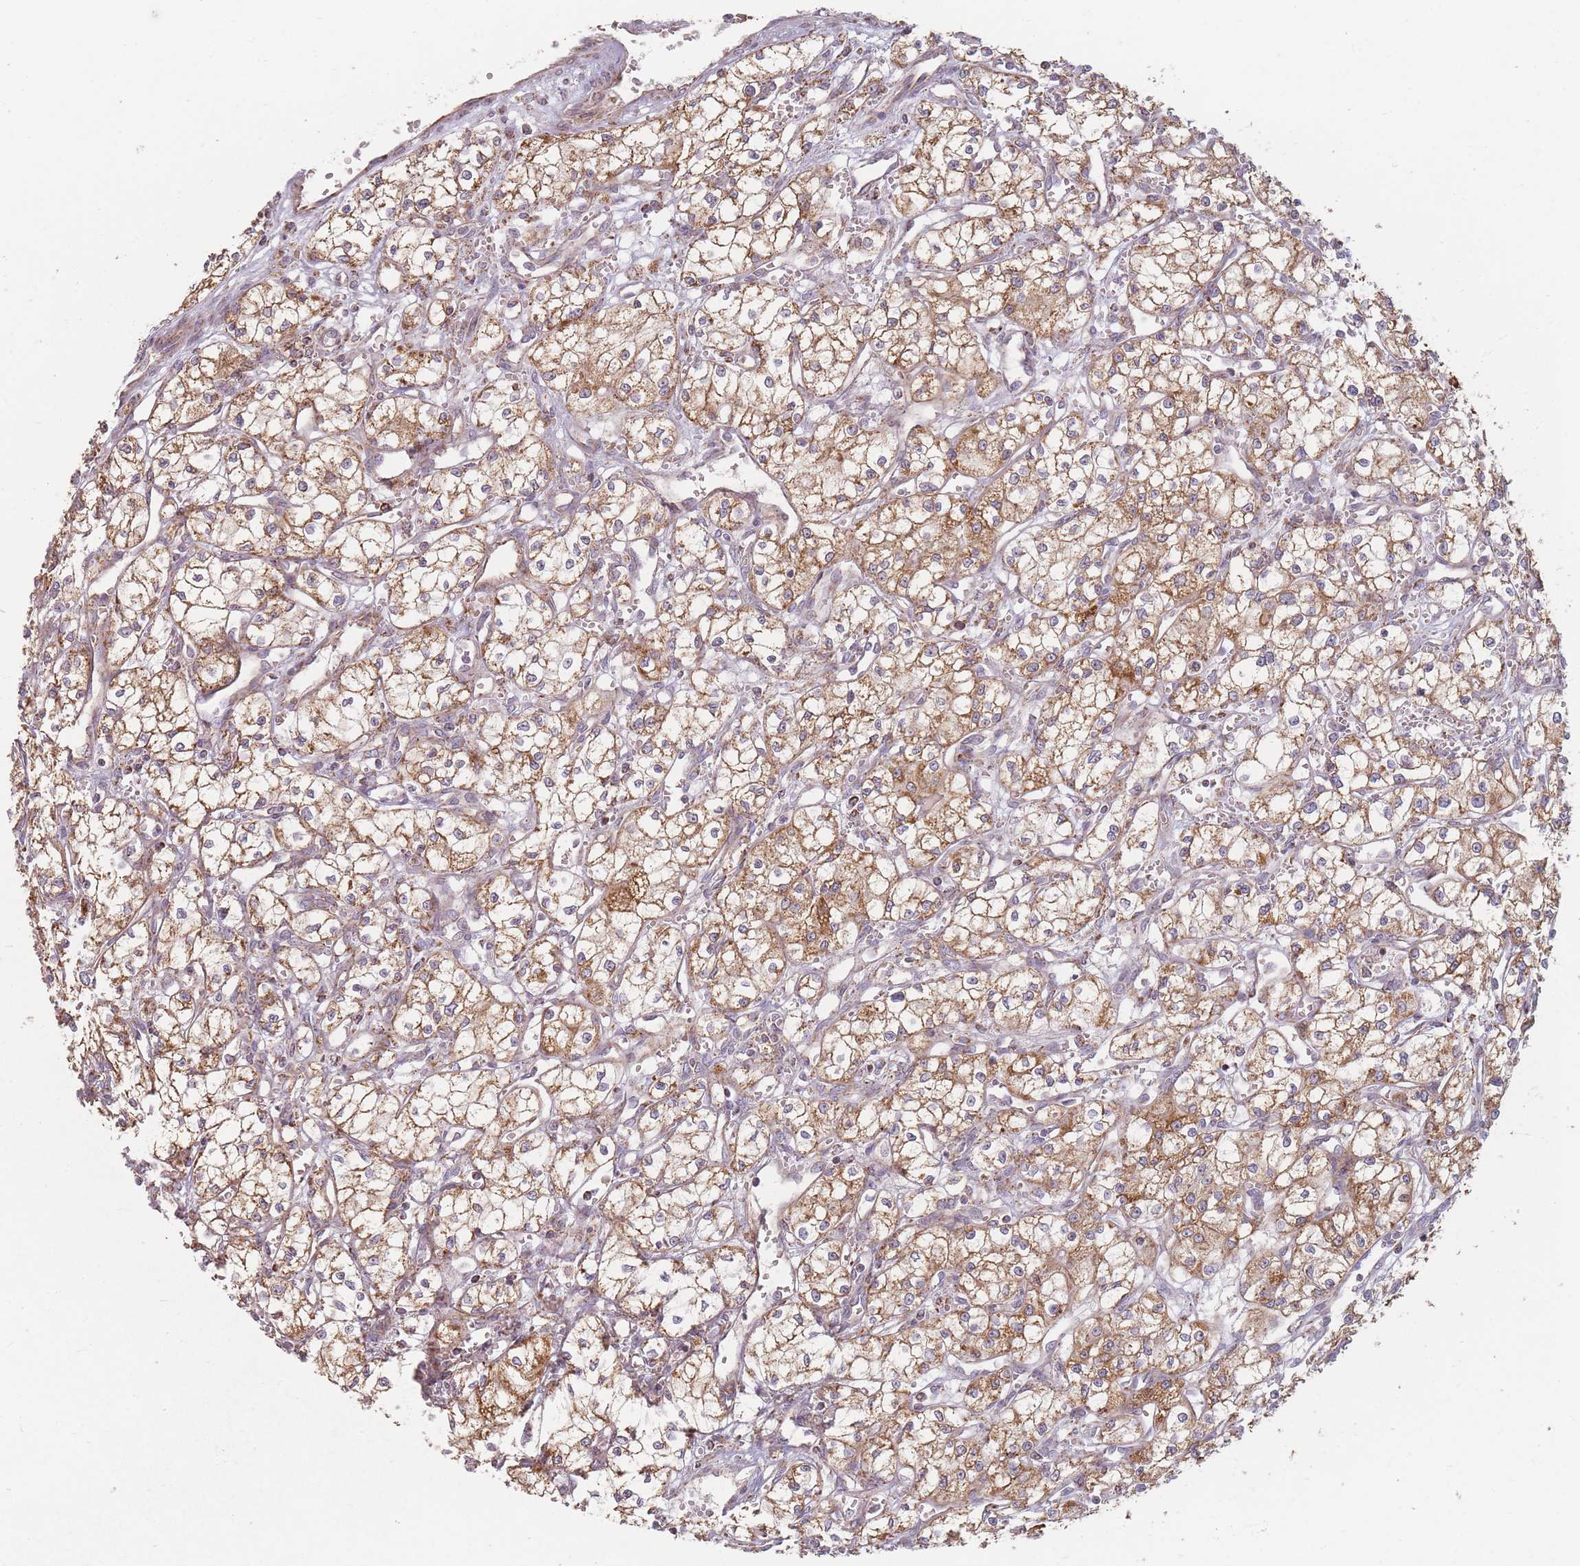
{"staining": {"intensity": "moderate", "quantity": ">75%", "location": "cytoplasmic/membranous"}, "tissue": "renal cancer", "cell_type": "Tumor cells", "image_type": "cancer", "snomed": [{"axis": "morphology", "description": "Adenocarcinoma, NOS"}, {"axis": "topography", "description": "Kidney"}], "caption": "Protein analysis of adenocarcinoma (renal) tissue exhibits moderate cytoplasmic/membranous staining in about >75% of tumor cells.", "gene": "ESRP2", "patient": {"sex": "male", "age": 59}}